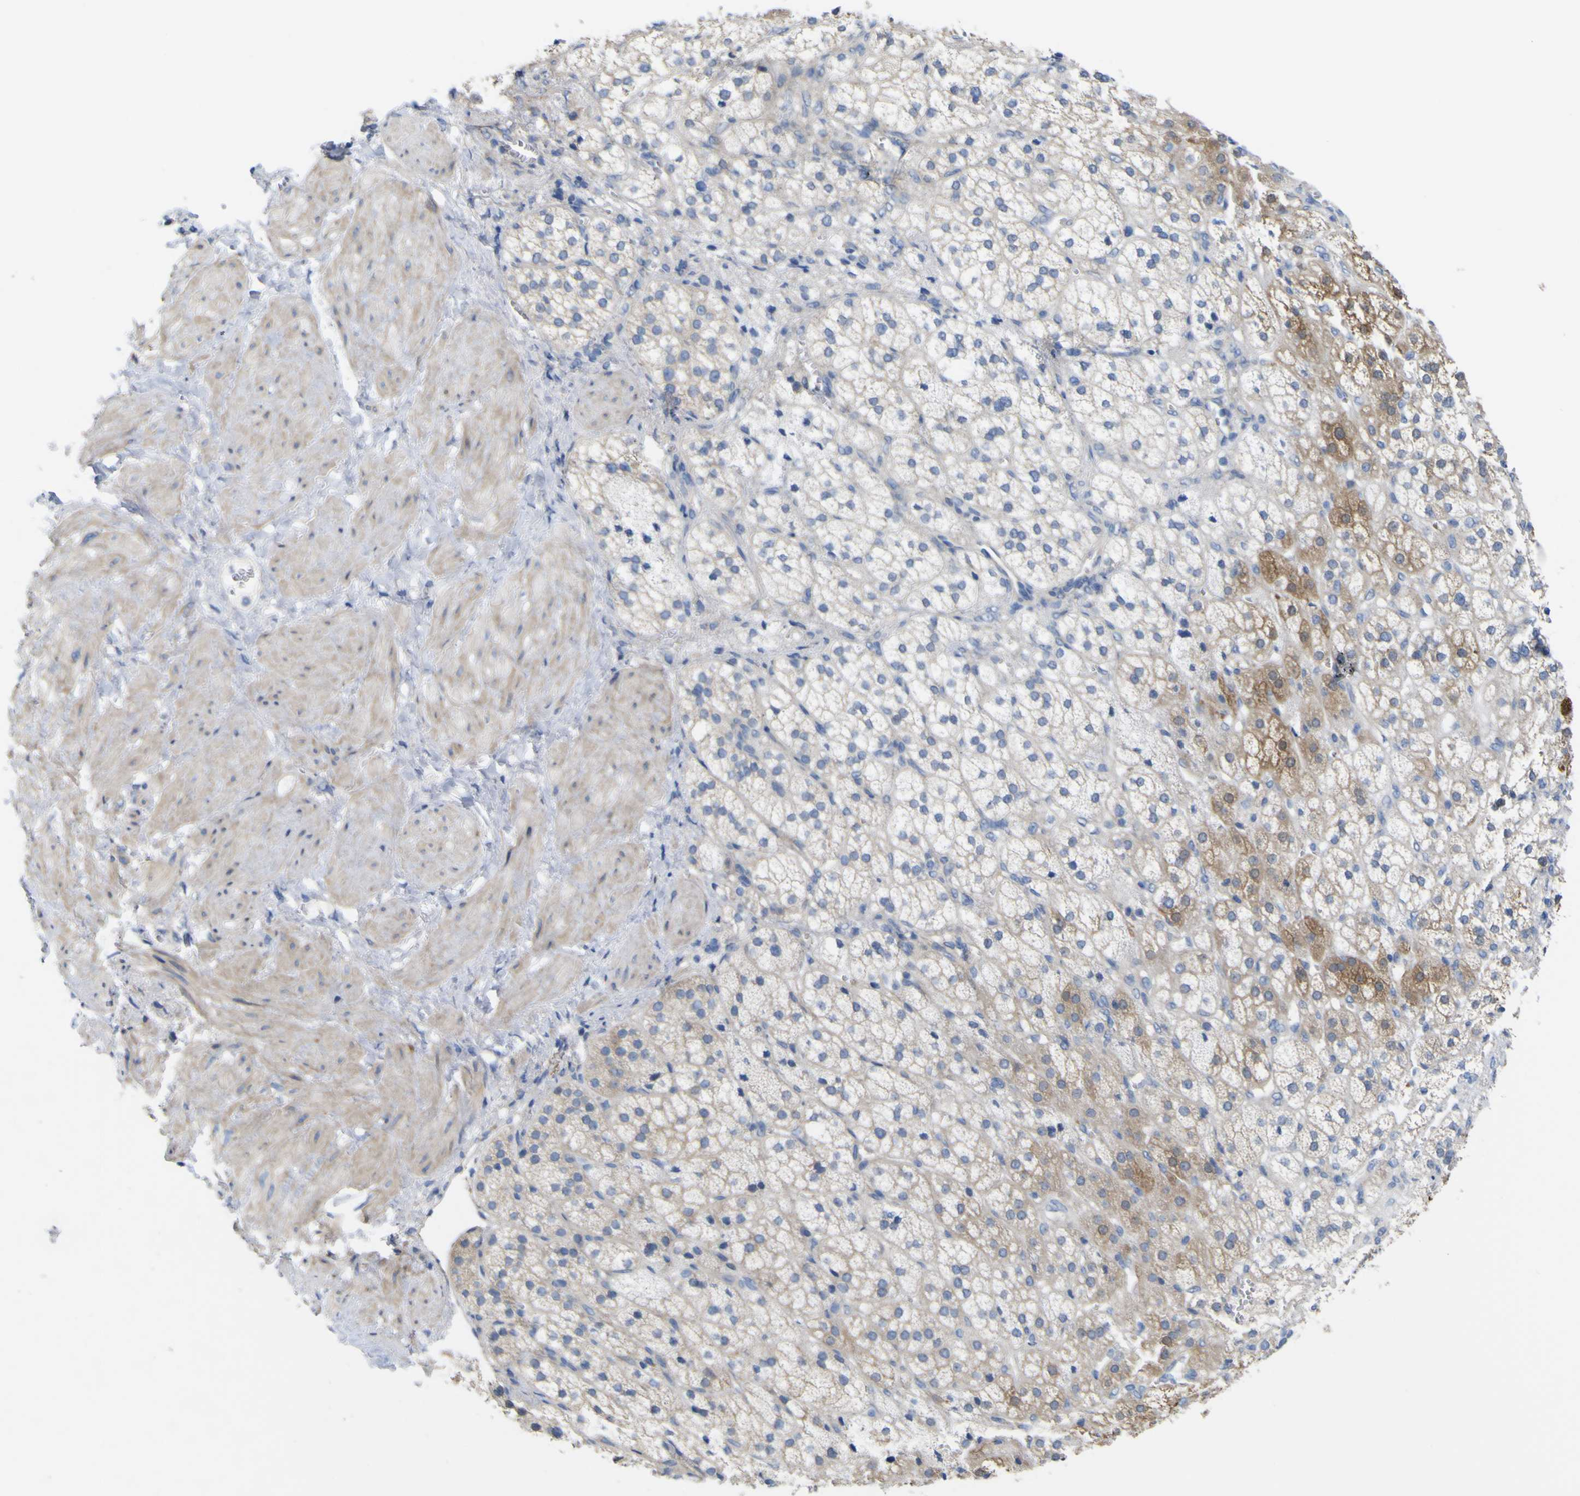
{"staining": {"intensity": "moderate", "quantity": "25%-75%", "location": "cytoplasmic/membranous"}, "tissue": "adrenal gland", "cell_type": "Glandular cells", "image_type": "normal", "snomed": [{"axis": "morphology", "description": "Normal tissue, NOS"}, {"axis": "topography", "description": "Adrenal gland"}], "caption": "A high-resolution micrograph shows IHC staining of benign adrenal gland, which shows moderate cytoplasmic/membranous staining in about 25%-75% of glandular cells.", "gene": "MYEOV", "patient": {"sex": "male", "age": 56}}